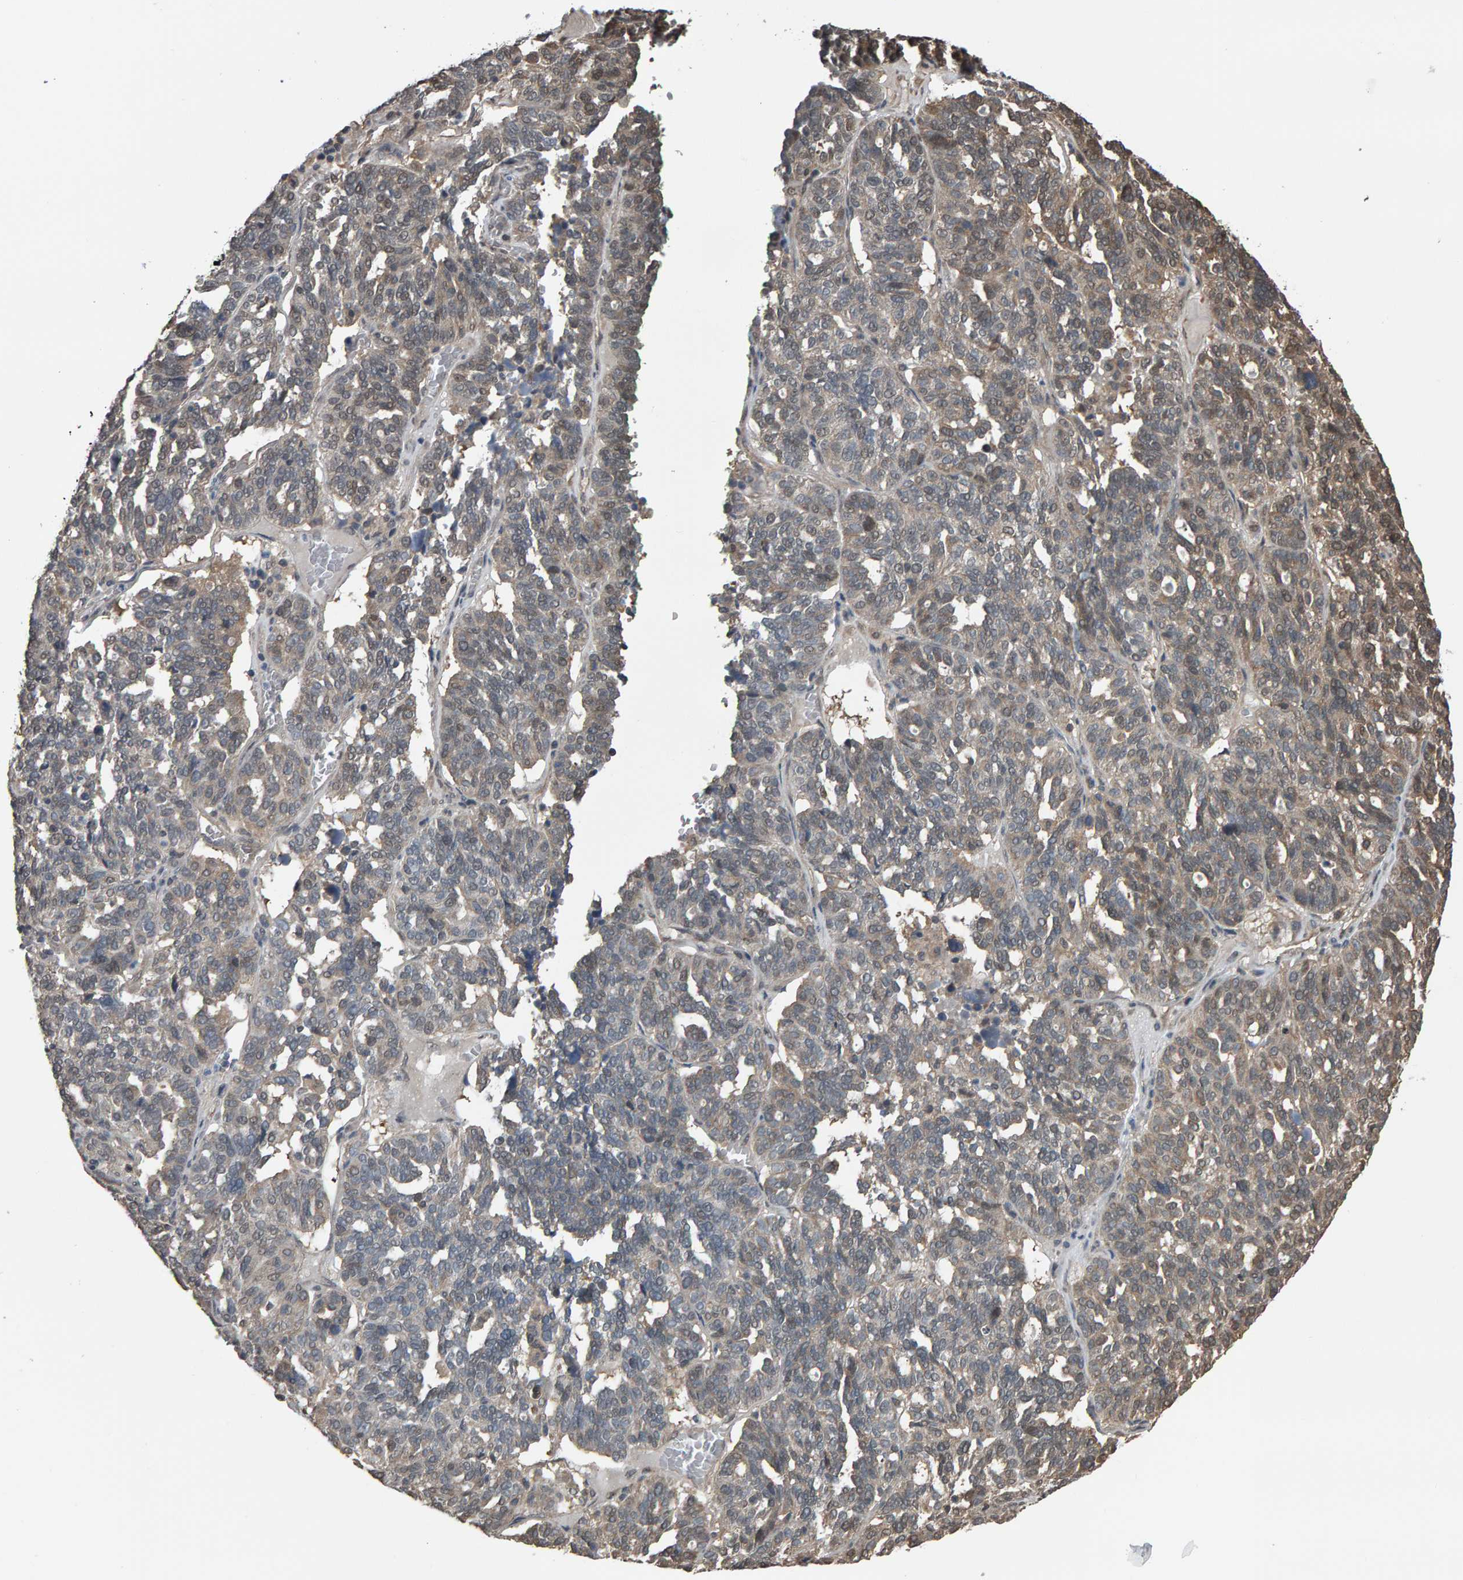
{"staining": {"intensity": "weak", "quantity": "25%-75%", "location": "cytoplasmic/membranous"}, "tissue": "ovarian cancer", "cell_type": "Tumor cells", "image_type": "cancer", "snomed": [{"axis": "morphology", "description": "Cystadenocarcinoma, serous, NOS"}, {"axis": "topography", "description": "Ovary"}], "caption": "DAB immunohistochemical staining of ovarian cancer exhibits weak cytoplasmic/membranous protein positivity in approximately 25%-75% of tumor cells.", "gene": "COASY", "patient": {"sex": "female", "age": 59}}